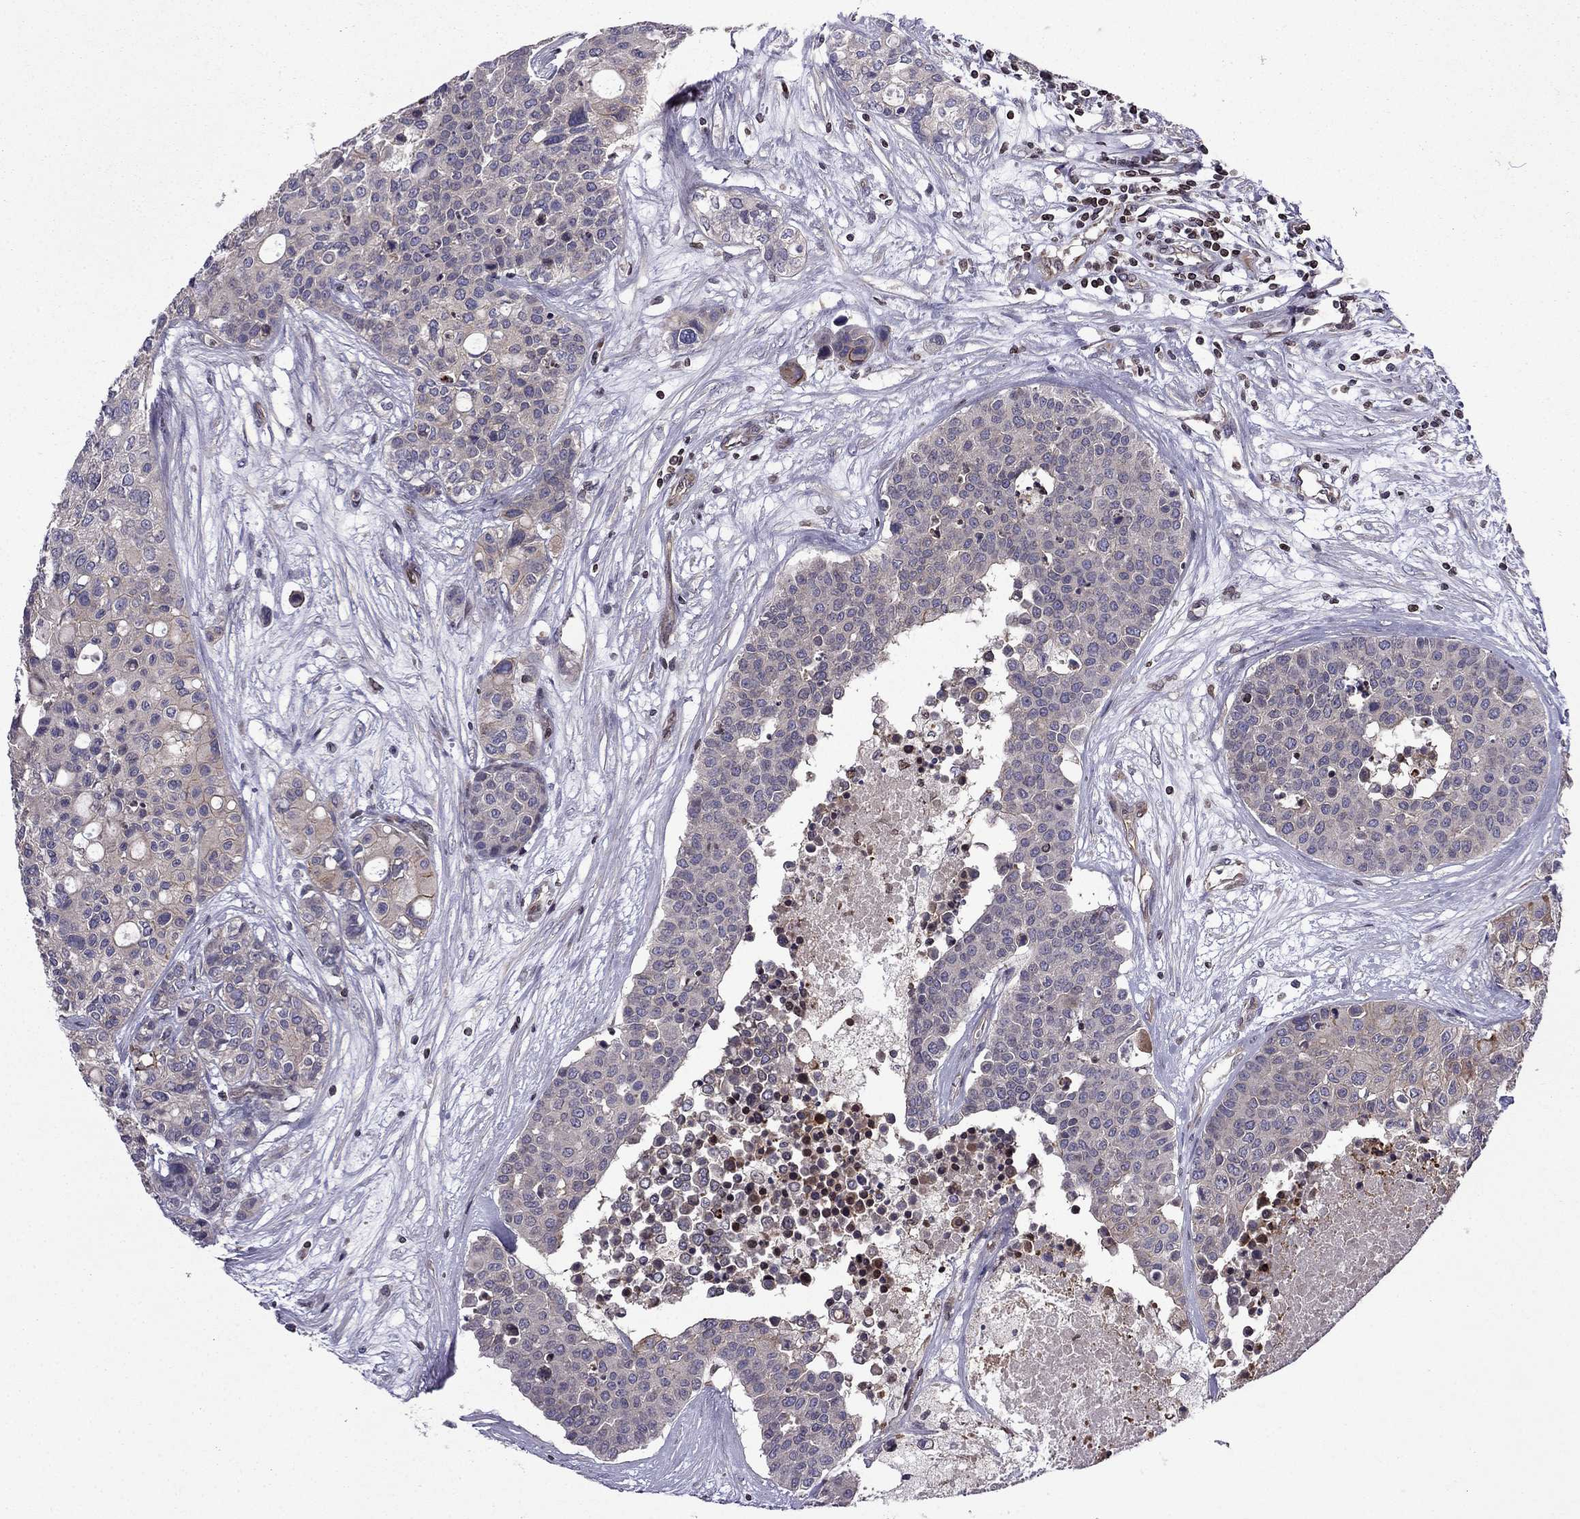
{"staining": {"intensity": "negative", "quantity": "none", "location": "none"}, "tissue": "carcinoid", "cell_type": "Tumor cells", "image_type": "cancer", "snomed": [{"axis": "morphology", "description": "Carcinoid, malignant, NOS"}, {"axis": "topography", "description": "Colon"}], "caption": "The image reveals no staining of tumor cells in carcinoid (malignant). (Stains: DAB immunohistochemistry (IHC) with hematoxylin counter stain, Microscopy: brightfield microscopy at high magnification).", "gene": "CDC42BPA", "patient": {"sex": "male", "age": 81}}